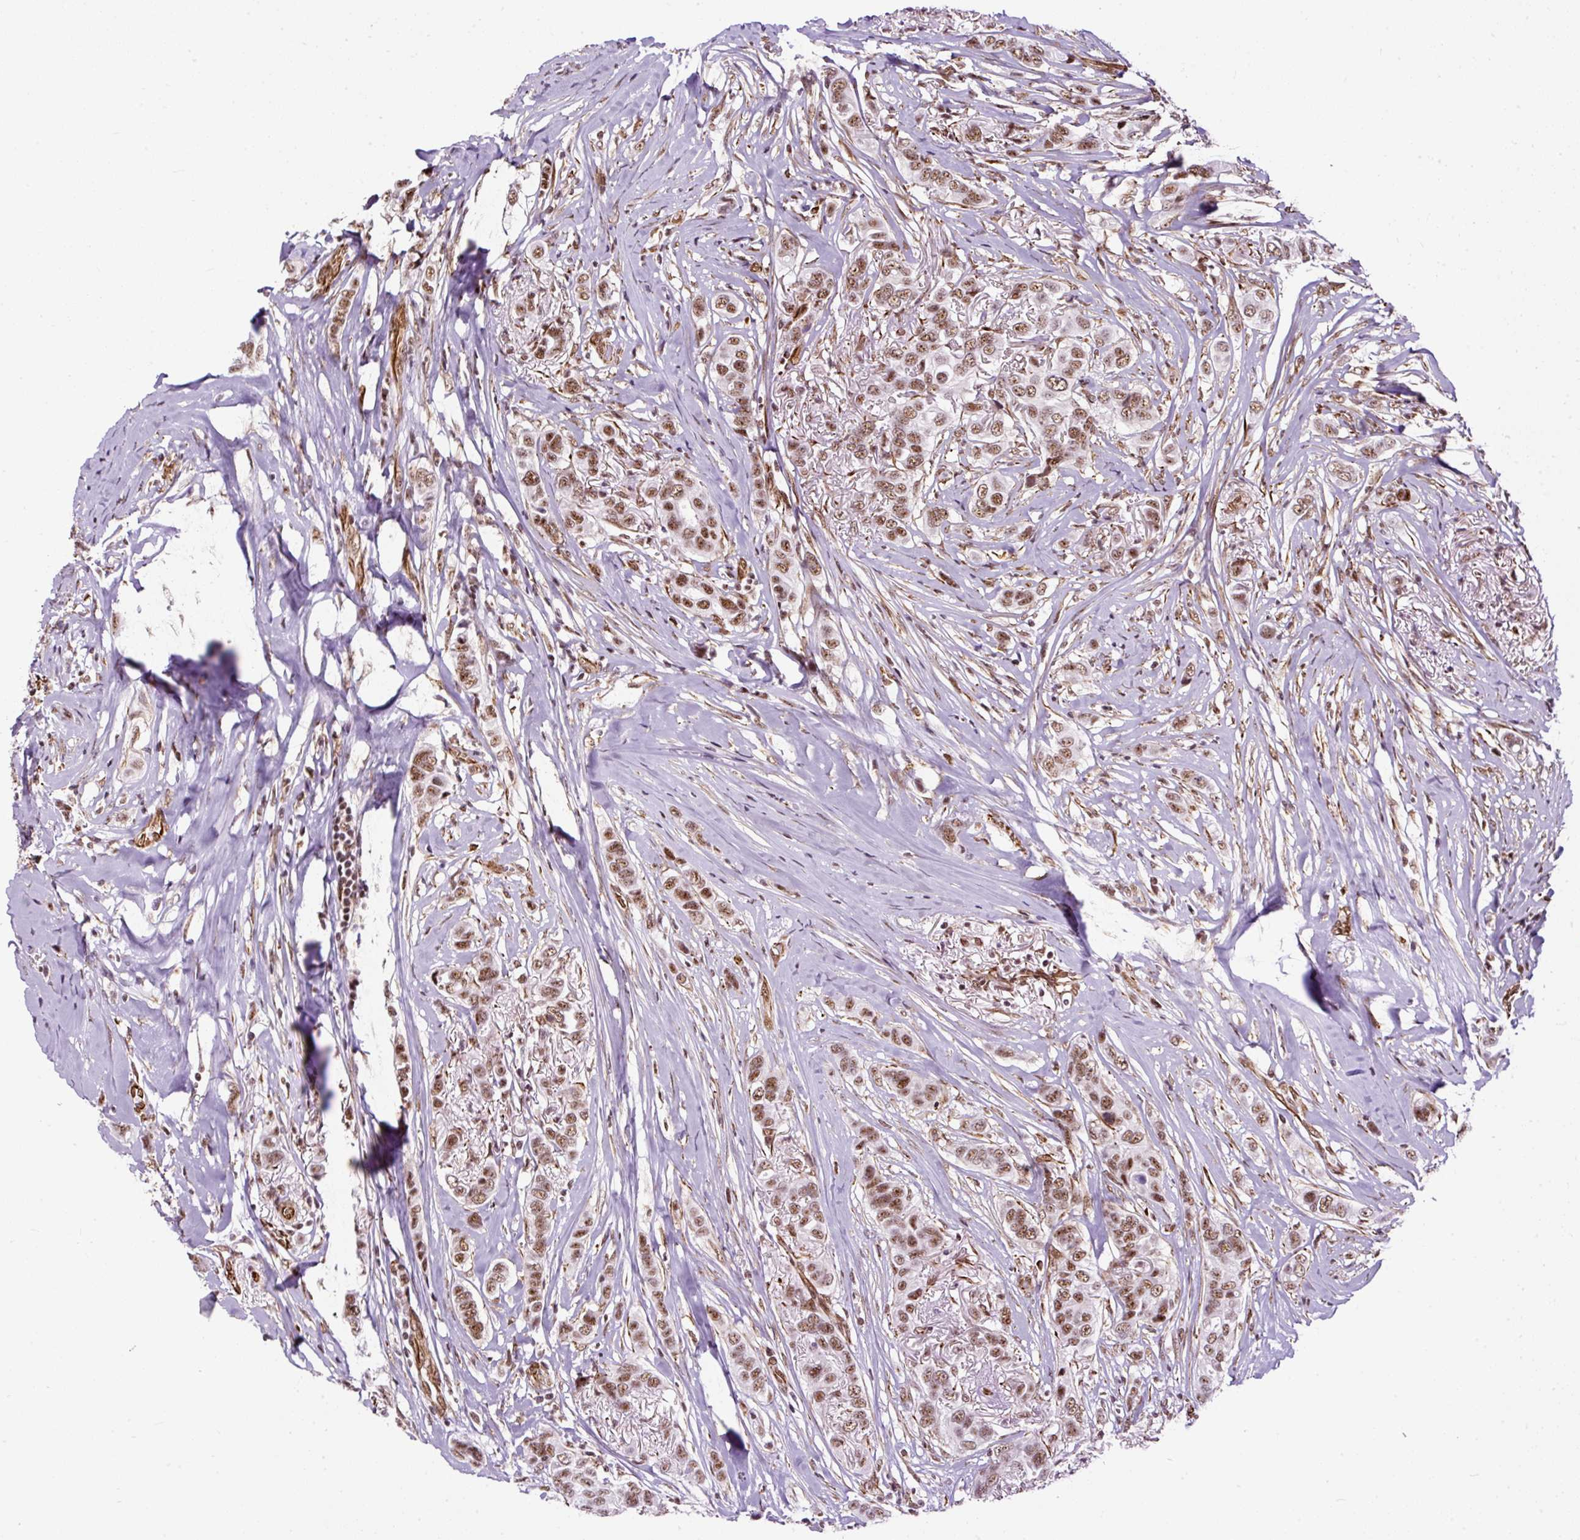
{"staining": {"intensity": "moderate", "quantity": ">75%", "location": "nuclear"}, "tissue": "breast cancer", "cell_type": "Tumor cells", "image_type": "cancer", "snomed": [{"axis": "morphology", "description": "Lobular carcinoma"}, {"axis": "topography", "description": "Breast"}], "caption": "Immunohistochemical staining of human lobular carcinoma (breast) demonstrates moderate nuclear protein staining in approximately >75% of tumor cells. (Stains: DAB in brown, nuclei in blue, Microscopy: brightfield microscopy at high magnification).", "gene": "LUC7L2", "patient": {"sex": "female", "age": 51}}